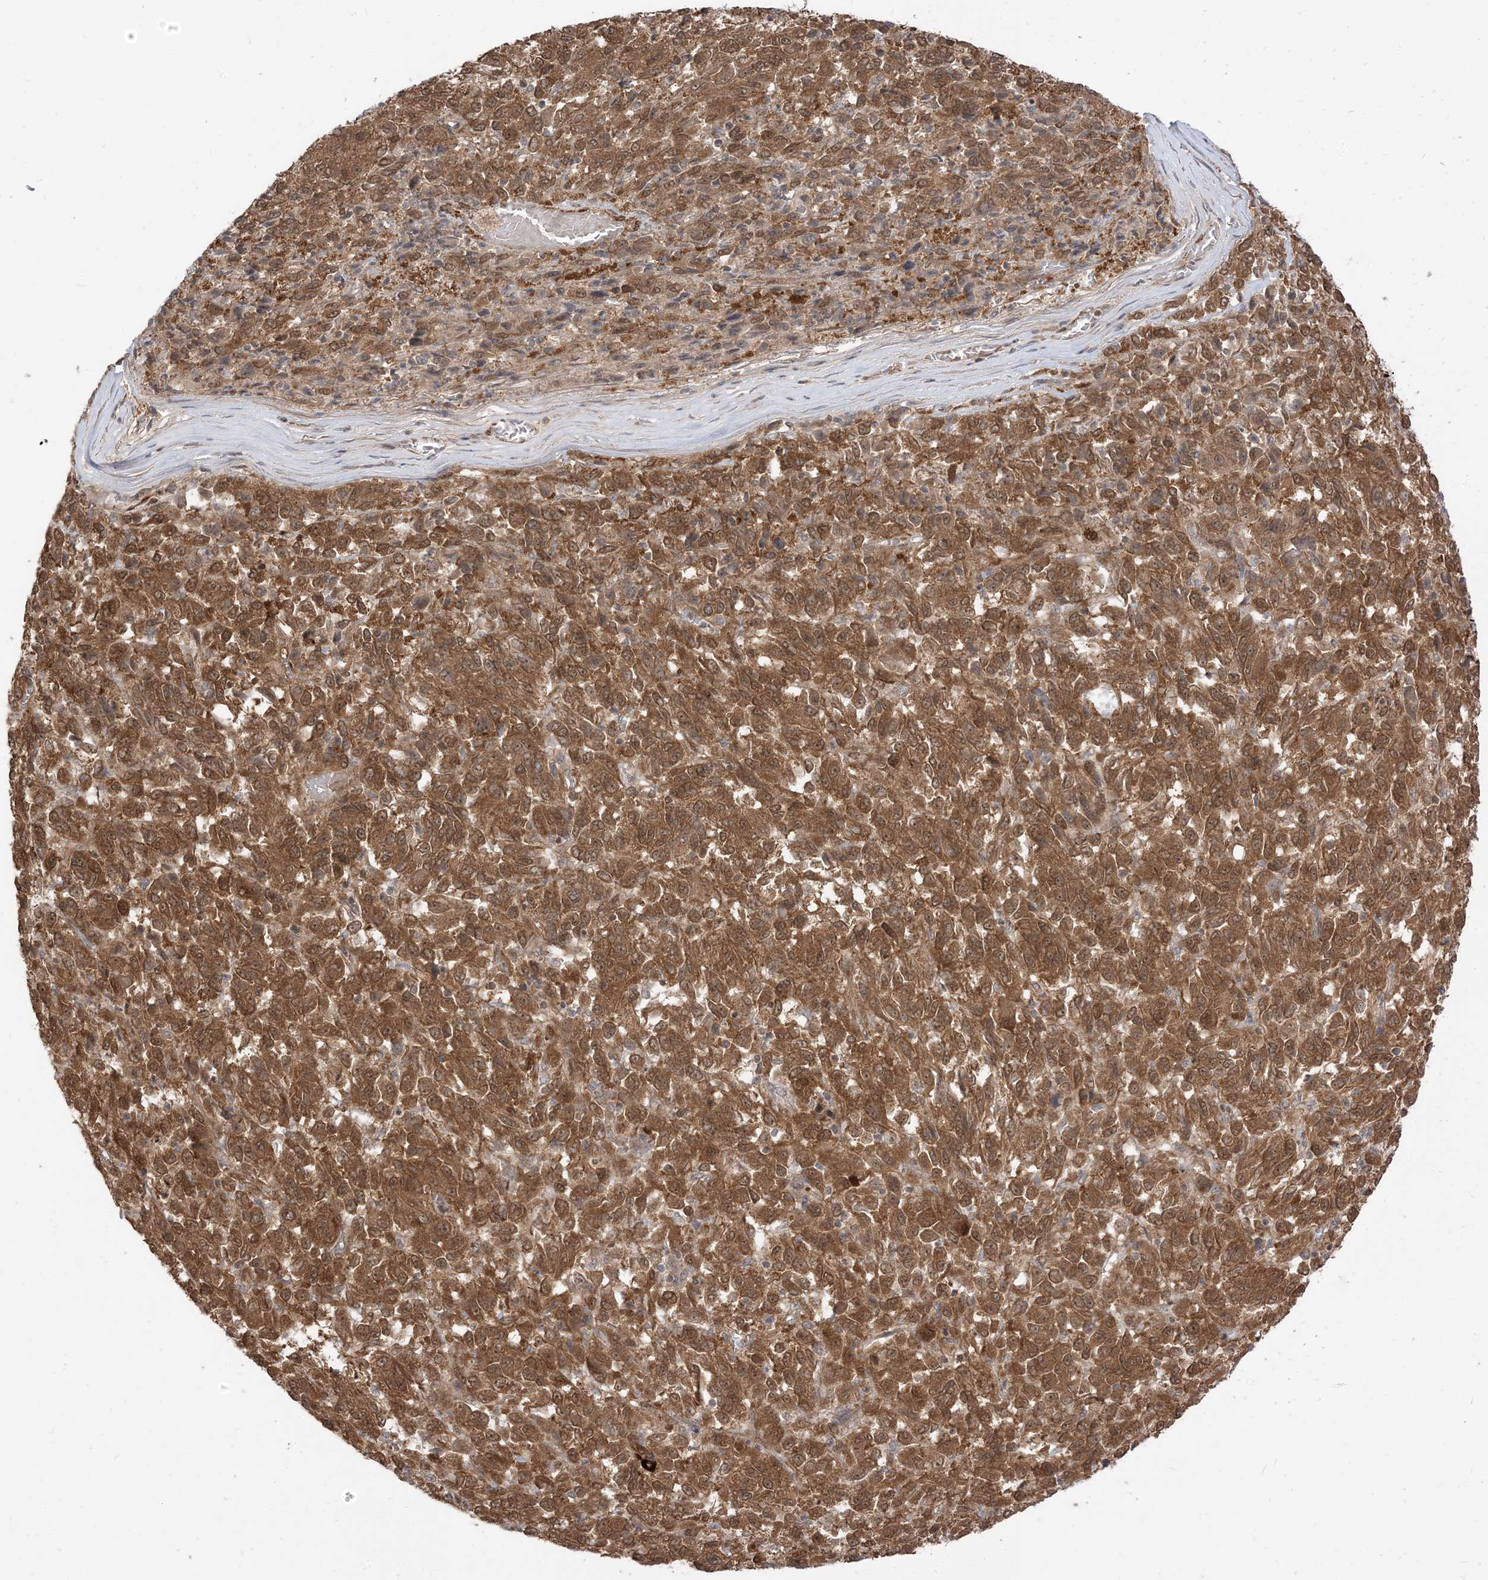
{"staining": {"intensity": "strong", "quantity": ">75%", "location": "cytoplasmic/membranous"}, "tissue": "melanoma", "cell_type": "Tumor cells", "image_type": "cancer", "snomed": [{"axis": "morphology", "description": "Malignant melanoma, Metastatic site"}, {"axis": "topography", "description": "Lung"}], "caption": "Immunohistochemistry micrograph of melanoma stained for a protein (brown), which reveals high levels of strong cytoplasmic/membranous expression in about >75% of tumor cells.", "gene": "TBCC", "patient": {"sex": "male", "age": 64}}